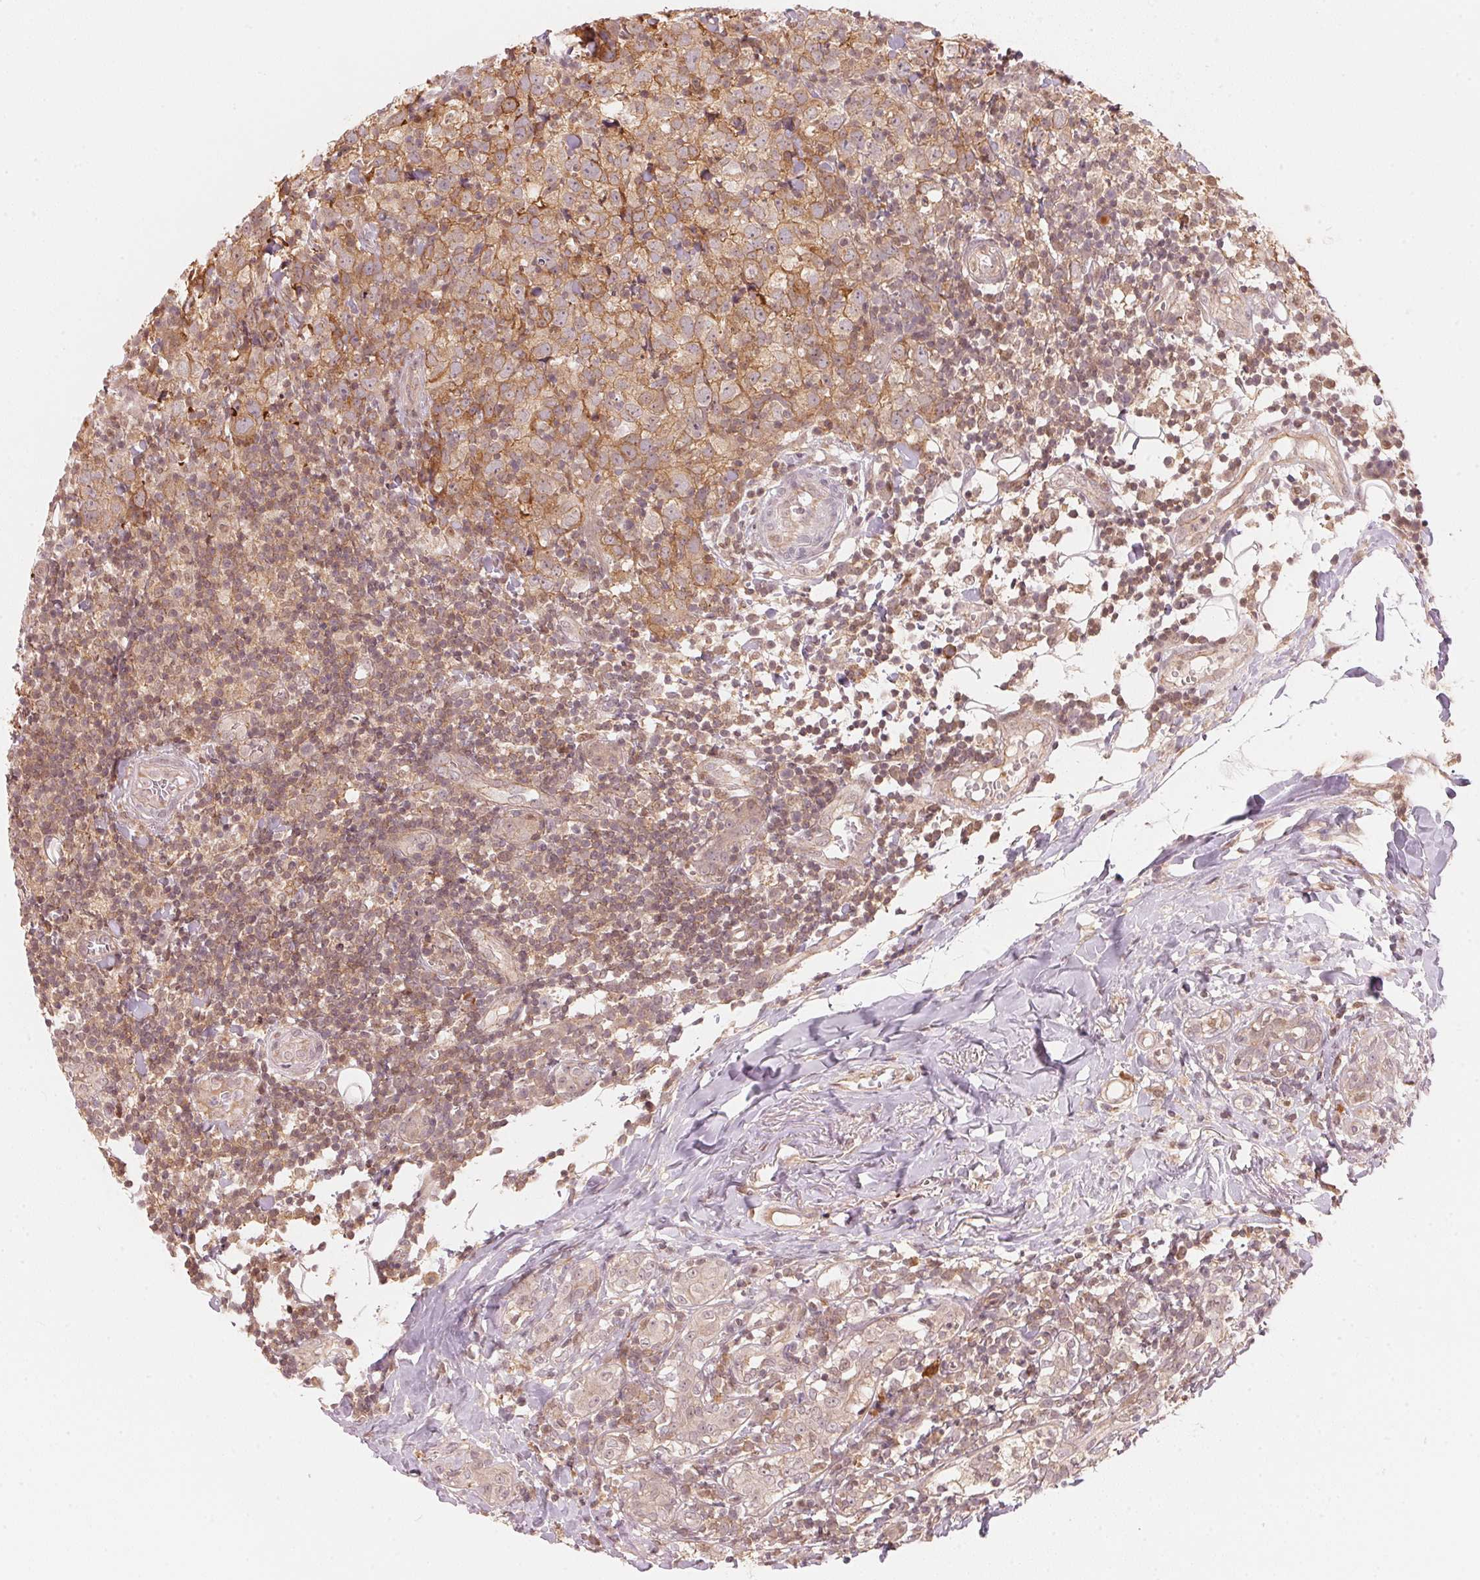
{"staining": {"intensity": "weak", "quantity": "25%-75%", "location": "cytoplasmic/membranous"}, "tissue": "breast cancer", "cell_type": "Tumor cells", "image_type": "cancer", "snomed": [{"axis": "morphology", "description": "Duct carcinoma"}, {"axis": "topography", "description": "Breast"}], "caption": "This is an image of immunohistochemistry (IHC) staining of breast cancer, which shows weak staining in the cytoplasmic/membranous of tumor cells.", "gene": "PRKN", "patient": {"sex": "female", "age": 30}}